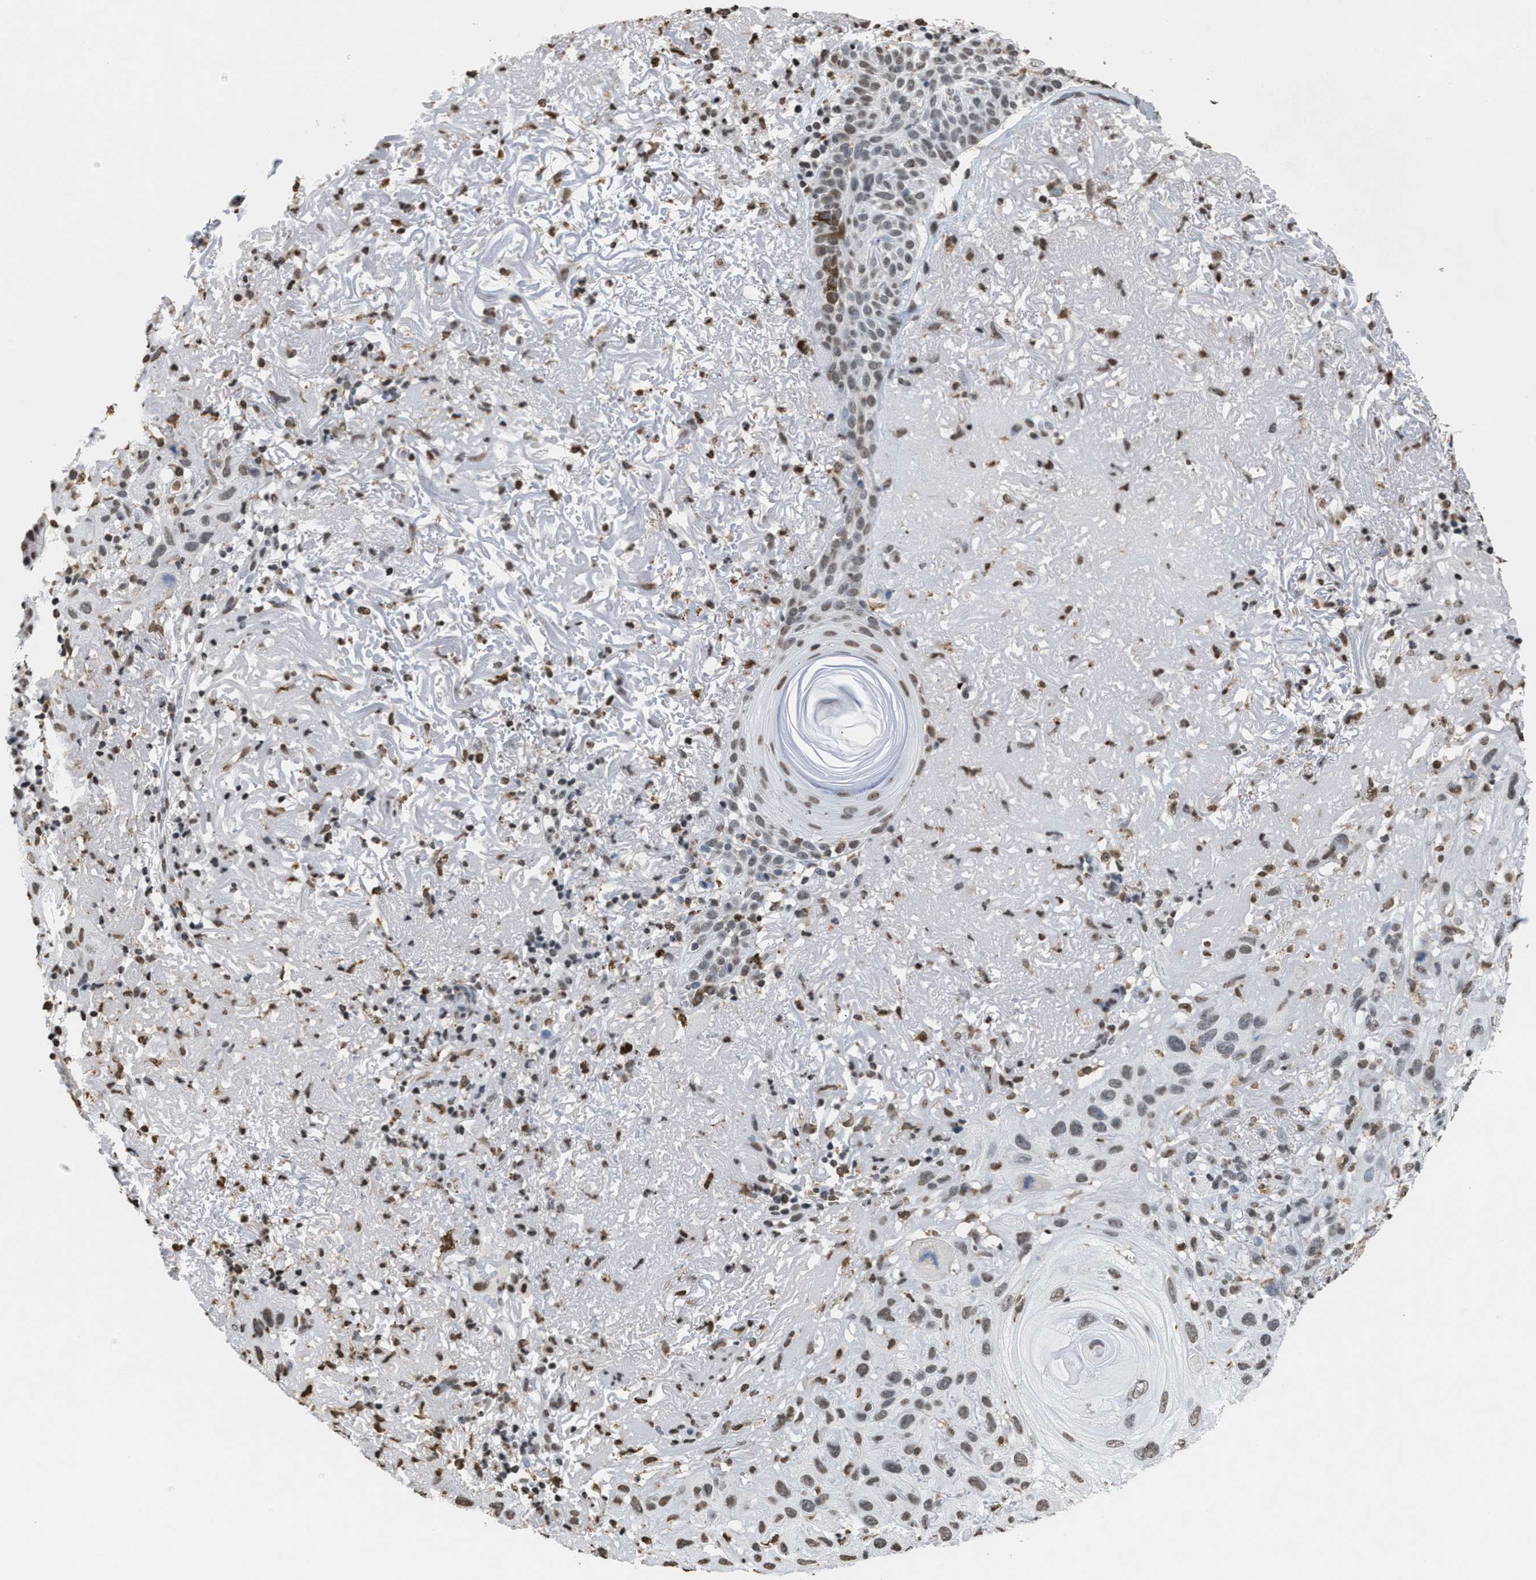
{"staining": {"intensity": "weak", "quantity": ">75%", "location": "nuclear"}, "tissue": "skin cancer", "cell_type": "Tumor cells", "image_type": "cancer", "snomed": [{"axis": "morphology", "description": "Squamous cell carcinoma, NOS"}, {"axis": "topography", "description": "Skin"}], "caption": "IHC histopathology image of neoplastic tissue: human skin cancer stained using IHC displays low levels of weak protein expression localized specifically in the nuclear of tumor cells, appearing as a nuclear brown color.", "gene": "NUP88", "patient": {"sex": "female", "age": 96}}